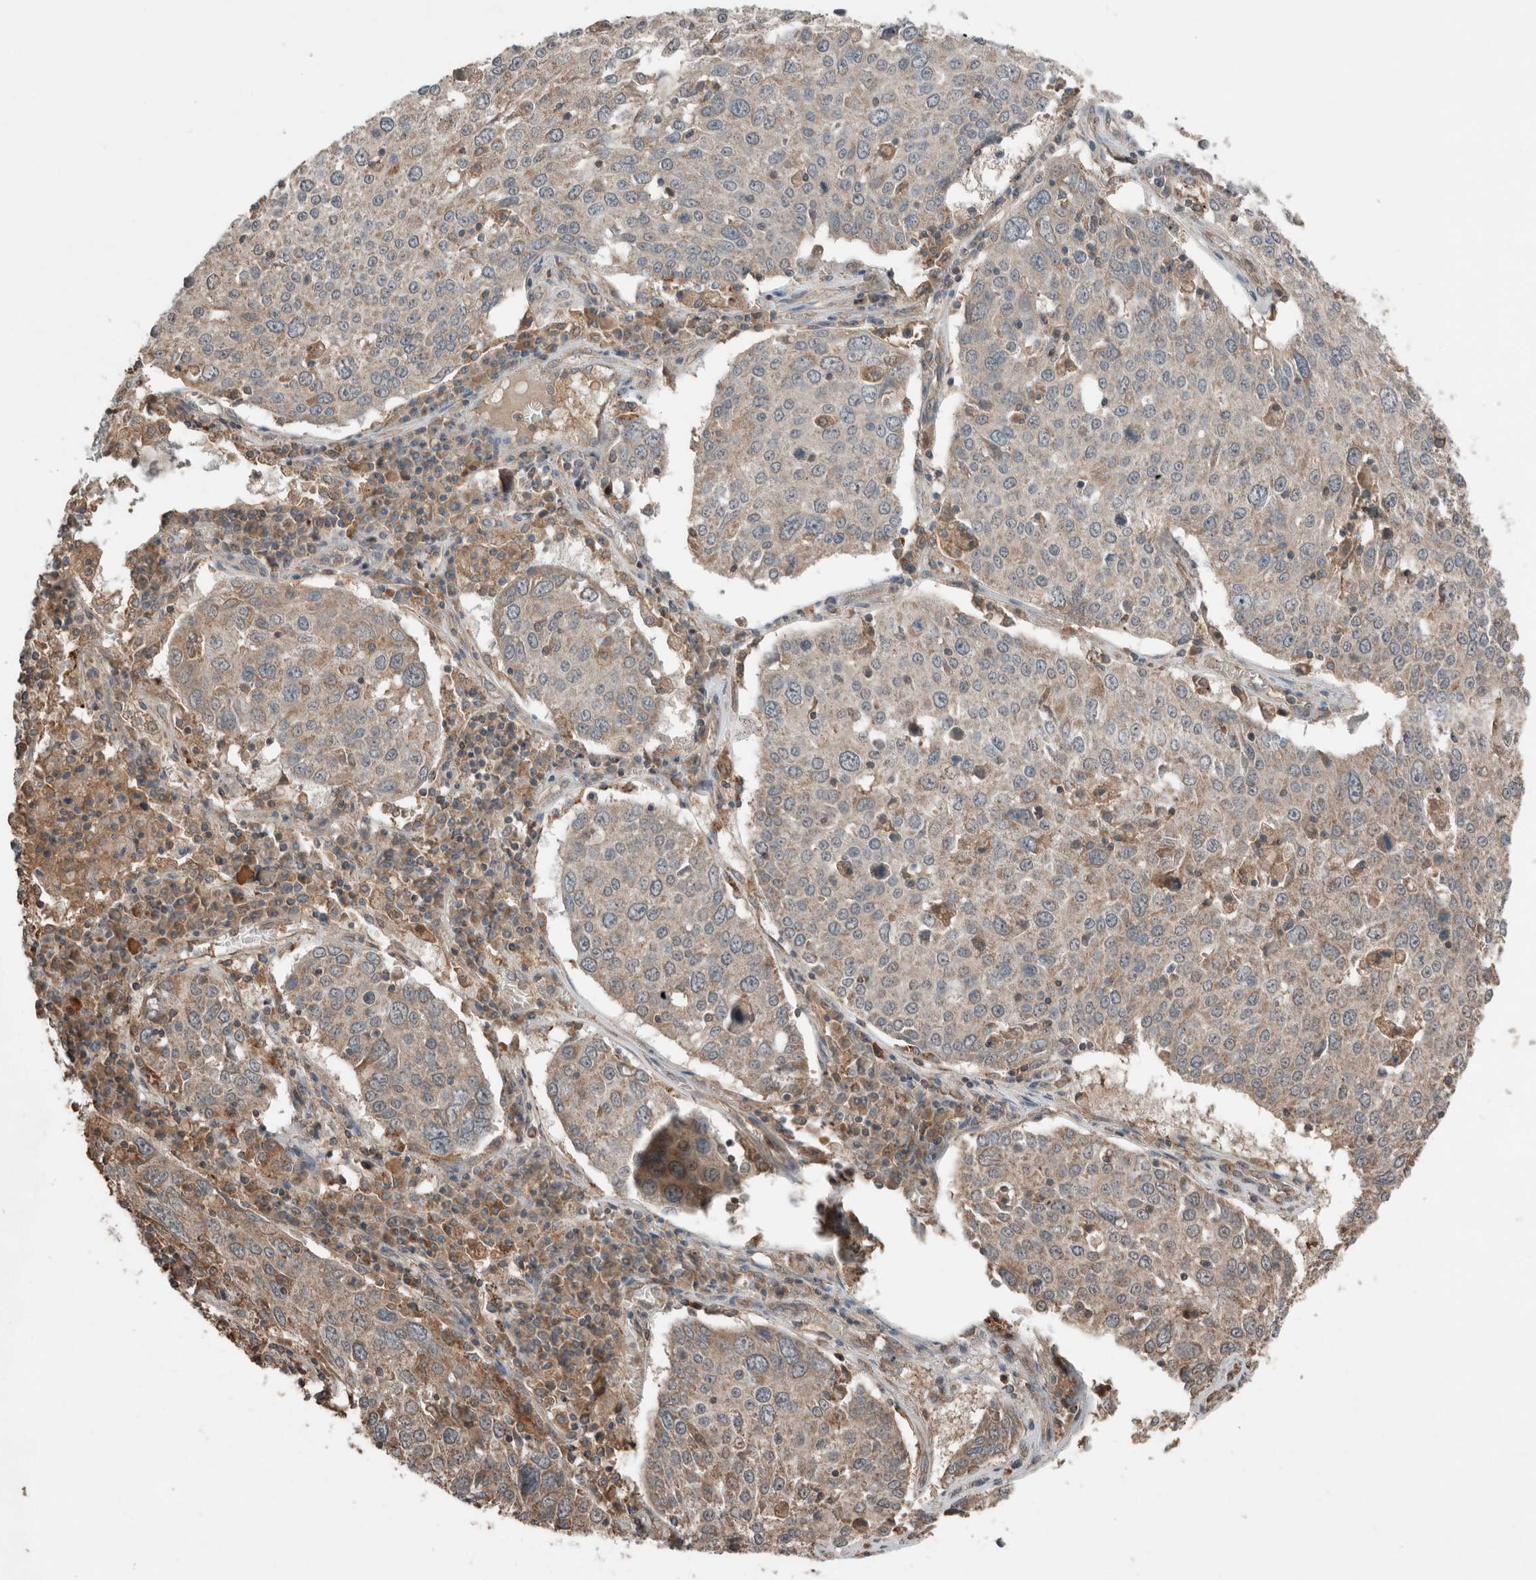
{"staining": {"intensity": "weak", "quantity": "<25%", "location": "cytoplasmic/membranous"}, "tissue": "lung cancer", "cell_type": "Tumor cells", "image_type": "cancer", "snomed": [{"axis": "morphology", "description": "Squamous cell carcinoma, NOS"}, {"axis": "topography", "description": "Lung"}], "caption": "IHC of human squamous cell carcinoma (lung) reveals no expression in tumor cells.", "gene": "KLK14", "patient": {"sex": "male", "age": 65}}